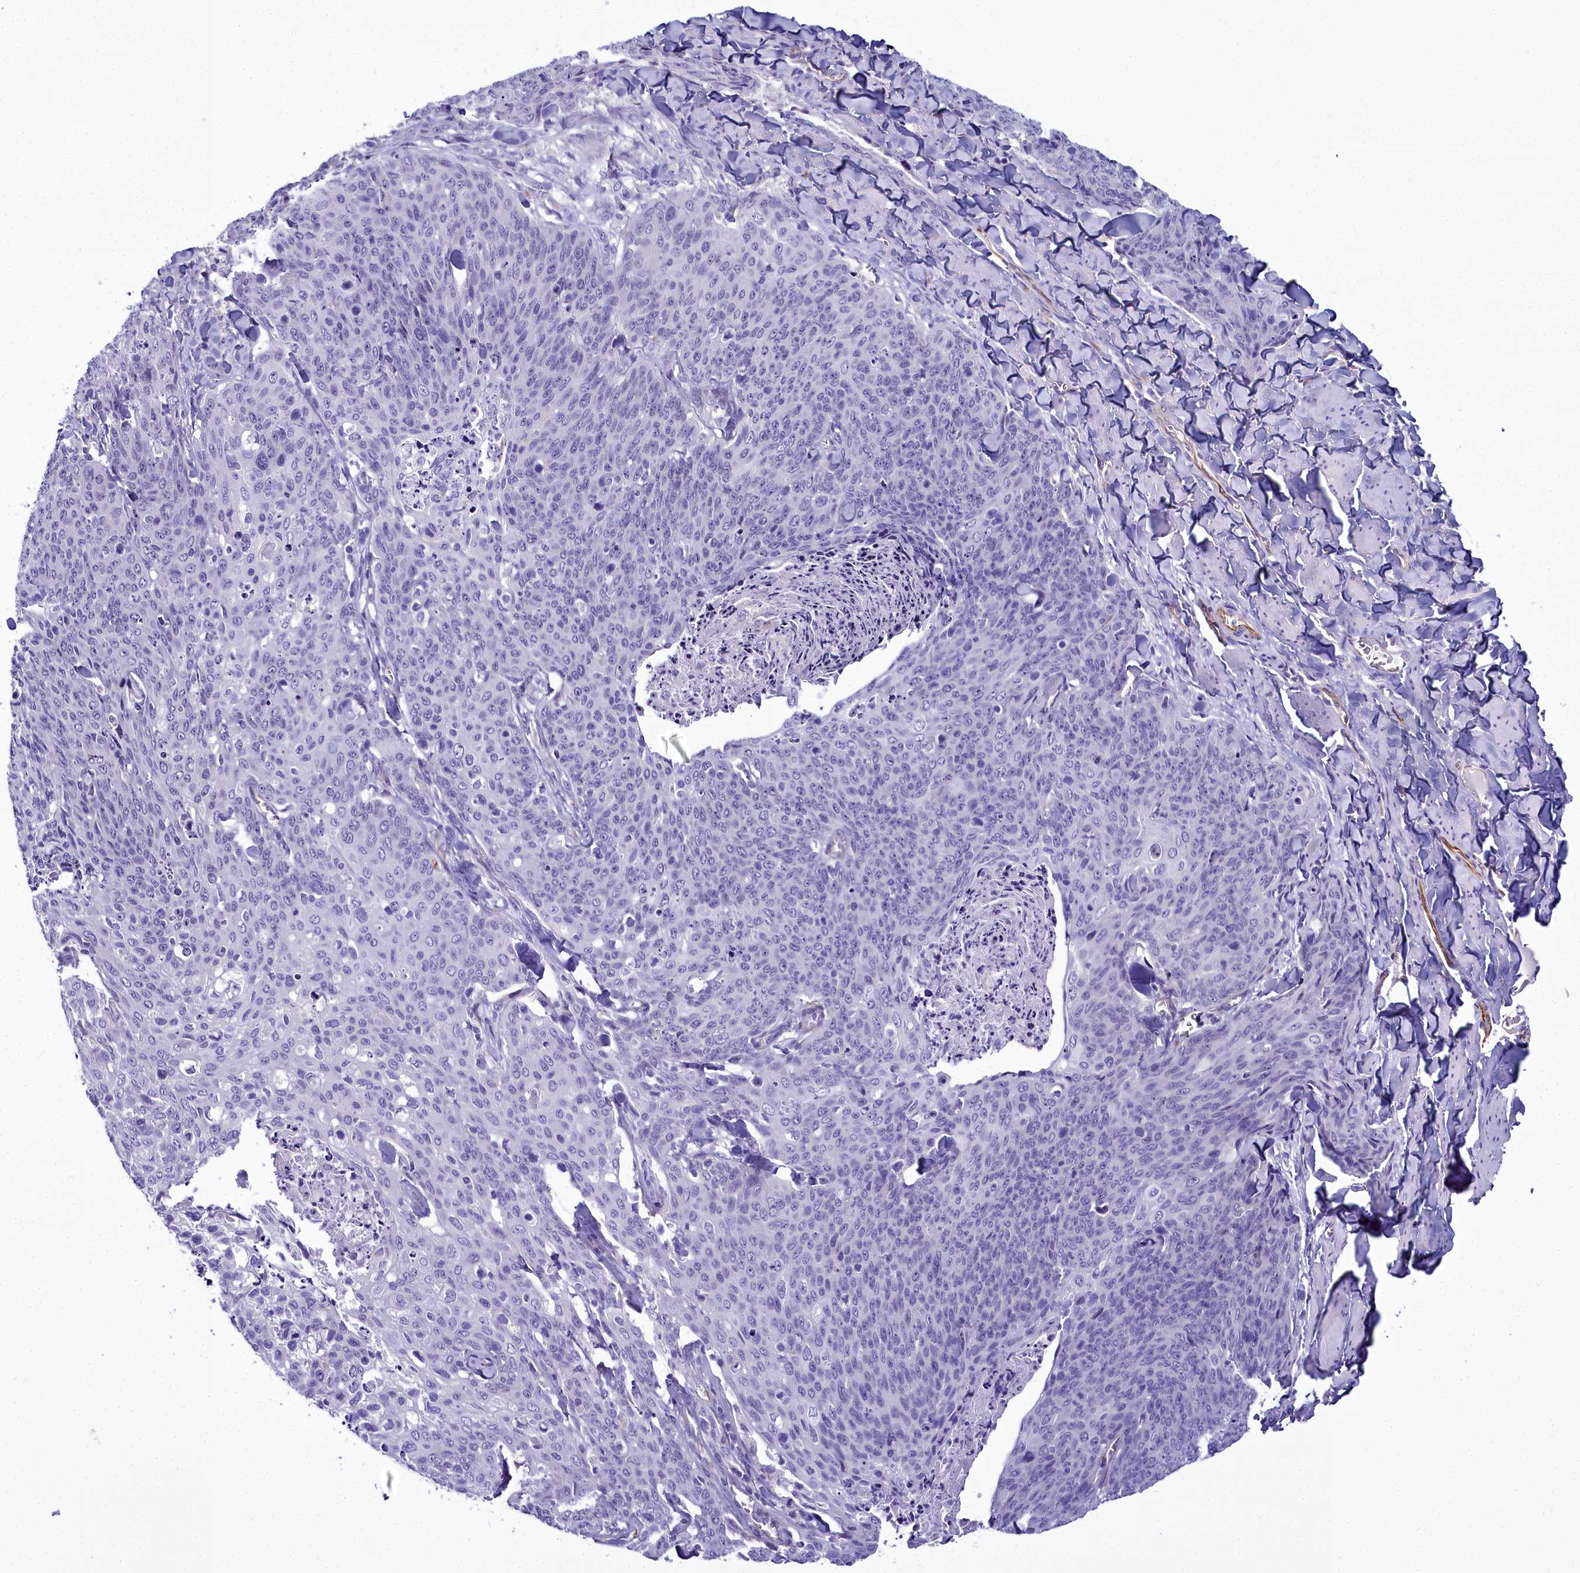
{"staining": {"intensity": "negative", "quantity": "none", "location": "none"}, "tissue": "skin cancer", "cell_type": "Tumor cells", "image_type": "cancer", "snomed": [{"axis": "morphology", "description": "Squamous cell carcinoma, NOS"}, {"axis": "topography", "description": "Skin"}, {"axis": "topography", "description": "Vulva"}], "caption": "A high-resolution histopathology image shows immunohistochemistry (IHC) staining of skin squamous cell carcinoma, which shows no significant staining in tumor cells.", "gene": "TIMM22", "patient": {"sex": "female", "age": 85}}